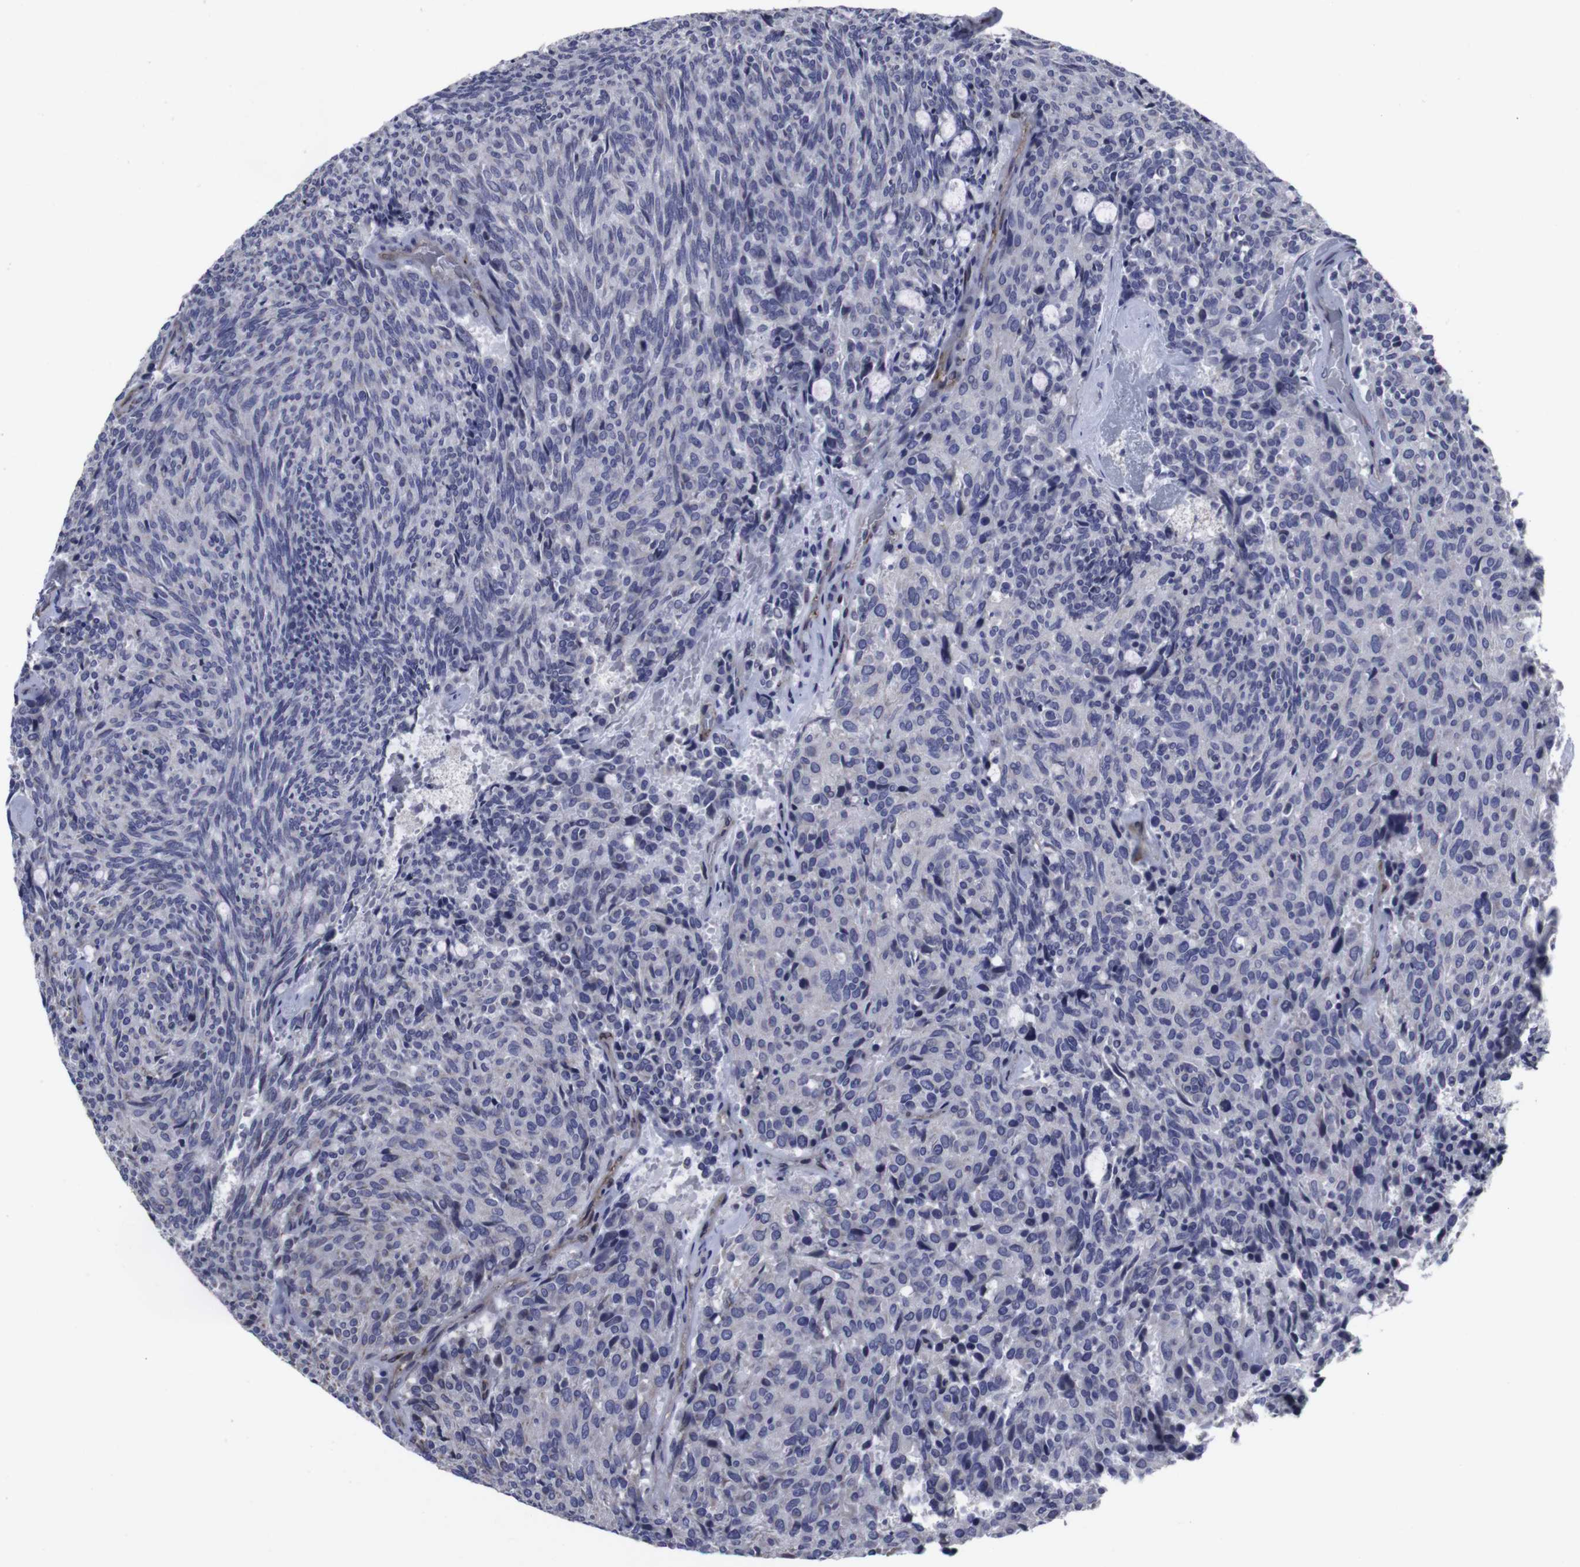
{"staining": {"intensity": "negative", "quantity": "none", "location": "none"}, "tissue": "carcinoid", "cell_type": "Tumor cells", "image_type": "cancer", "snomed": [{"axis": "morphology", "description": "Carcinoid, malignant, NOS"}, {"axis": "topography", "description": "Pancreas"}], "caption": "Protein analysis of malignant carcinoid demonstrates no significant expression in tumor cells.", "gene": "SNCG", "patient": {"sex": "female", "age": 54}}